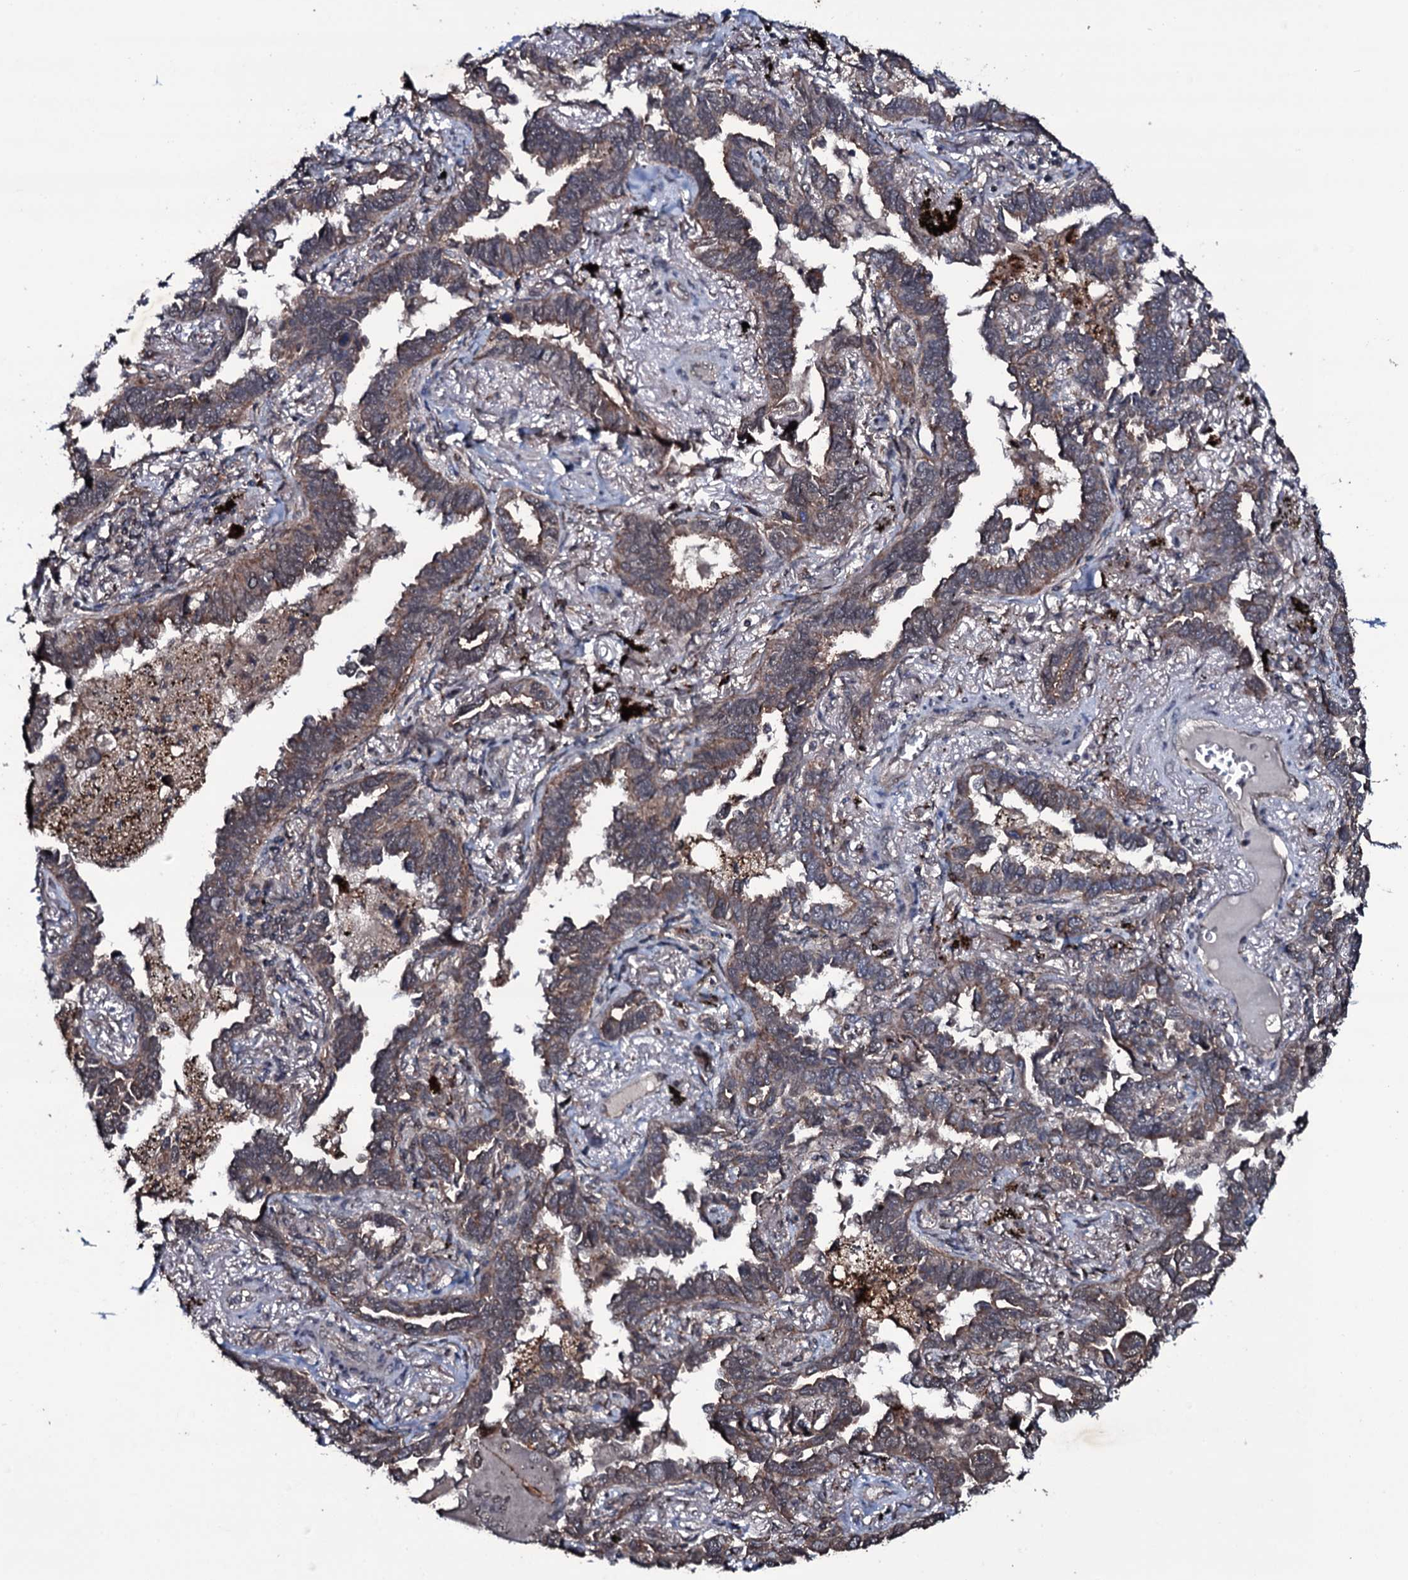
{"staining": {"intensity": "weak", "quantity": ">75%", "location": "cytoplasmic/membranous"}, "tissue": "lung cancer", "cell_type": "Tumor cells", "image_type": "cancer", "snomed": [{"axis": "morphology", "description": "Adenocarcinoma, NOS"}, {"axis": "topography", "description": "Lung"}], "caption": "Adenocarcinoma (lung) stained for a protein displays weak cytoplasmic/membranous positivity in tumor cells.", "gene": "MRPS31", "patient": {"sex": "male", "age": 67}}